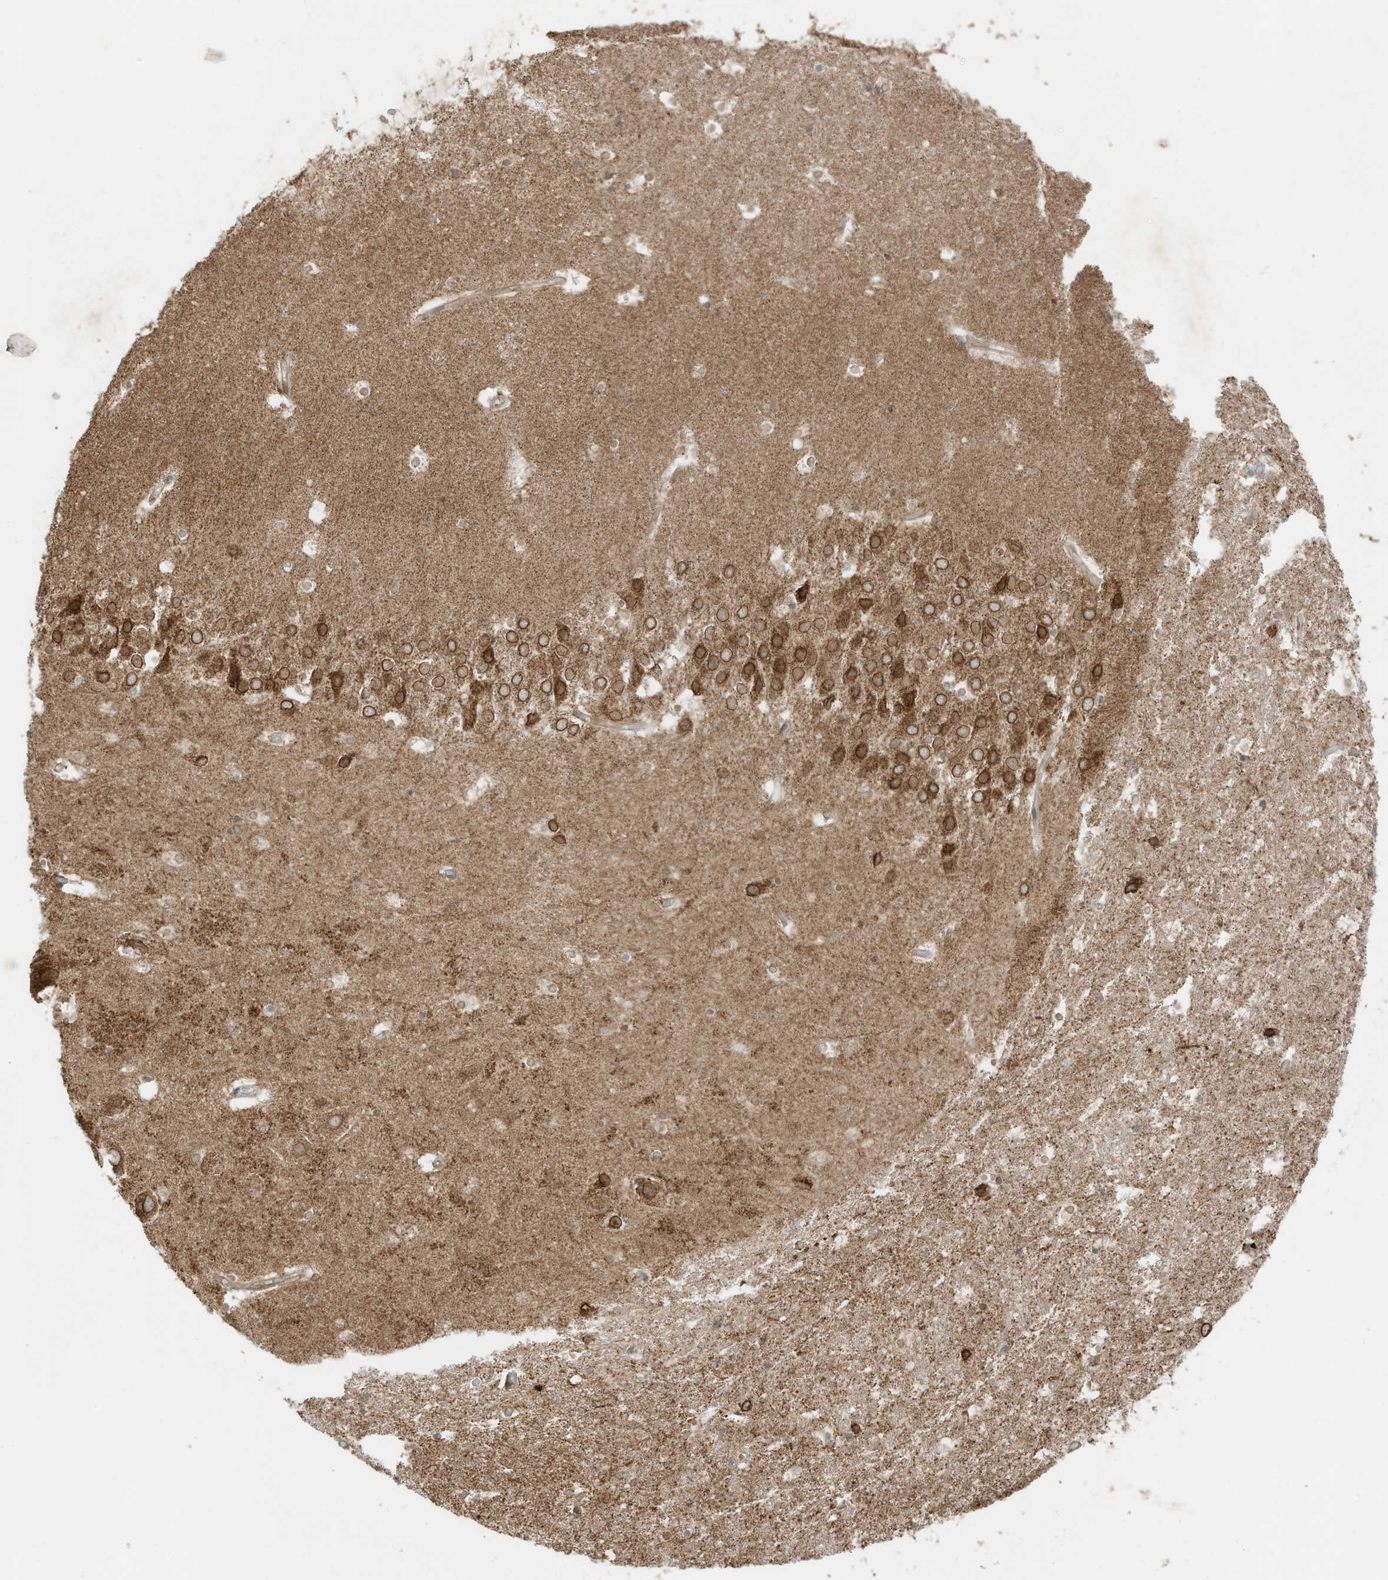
{"staining": {"intensity": "moderate", "quantity": "<25%", "location": "cytoplasmic/membranous"}, "tissue": "hippocampus", "cell_type": "Glial cells", "image_type": "normal", "snomed": [{"axis": "morphology", "description": "Normal tissue, NOS"}, {"axis": "topography", "description": "Hippocampus"}], "caption": "Protein staining of normal hippocampus reveals moderate cytoplasmic/membranous positivity in about <25% of glial cells. (Stains: DAB in brown, nuclei in blue, Microscopy: brightfield microscopy at high magnification).", "gene": "SLC25A12", "patient": {"sex": "female", "age": 52}}